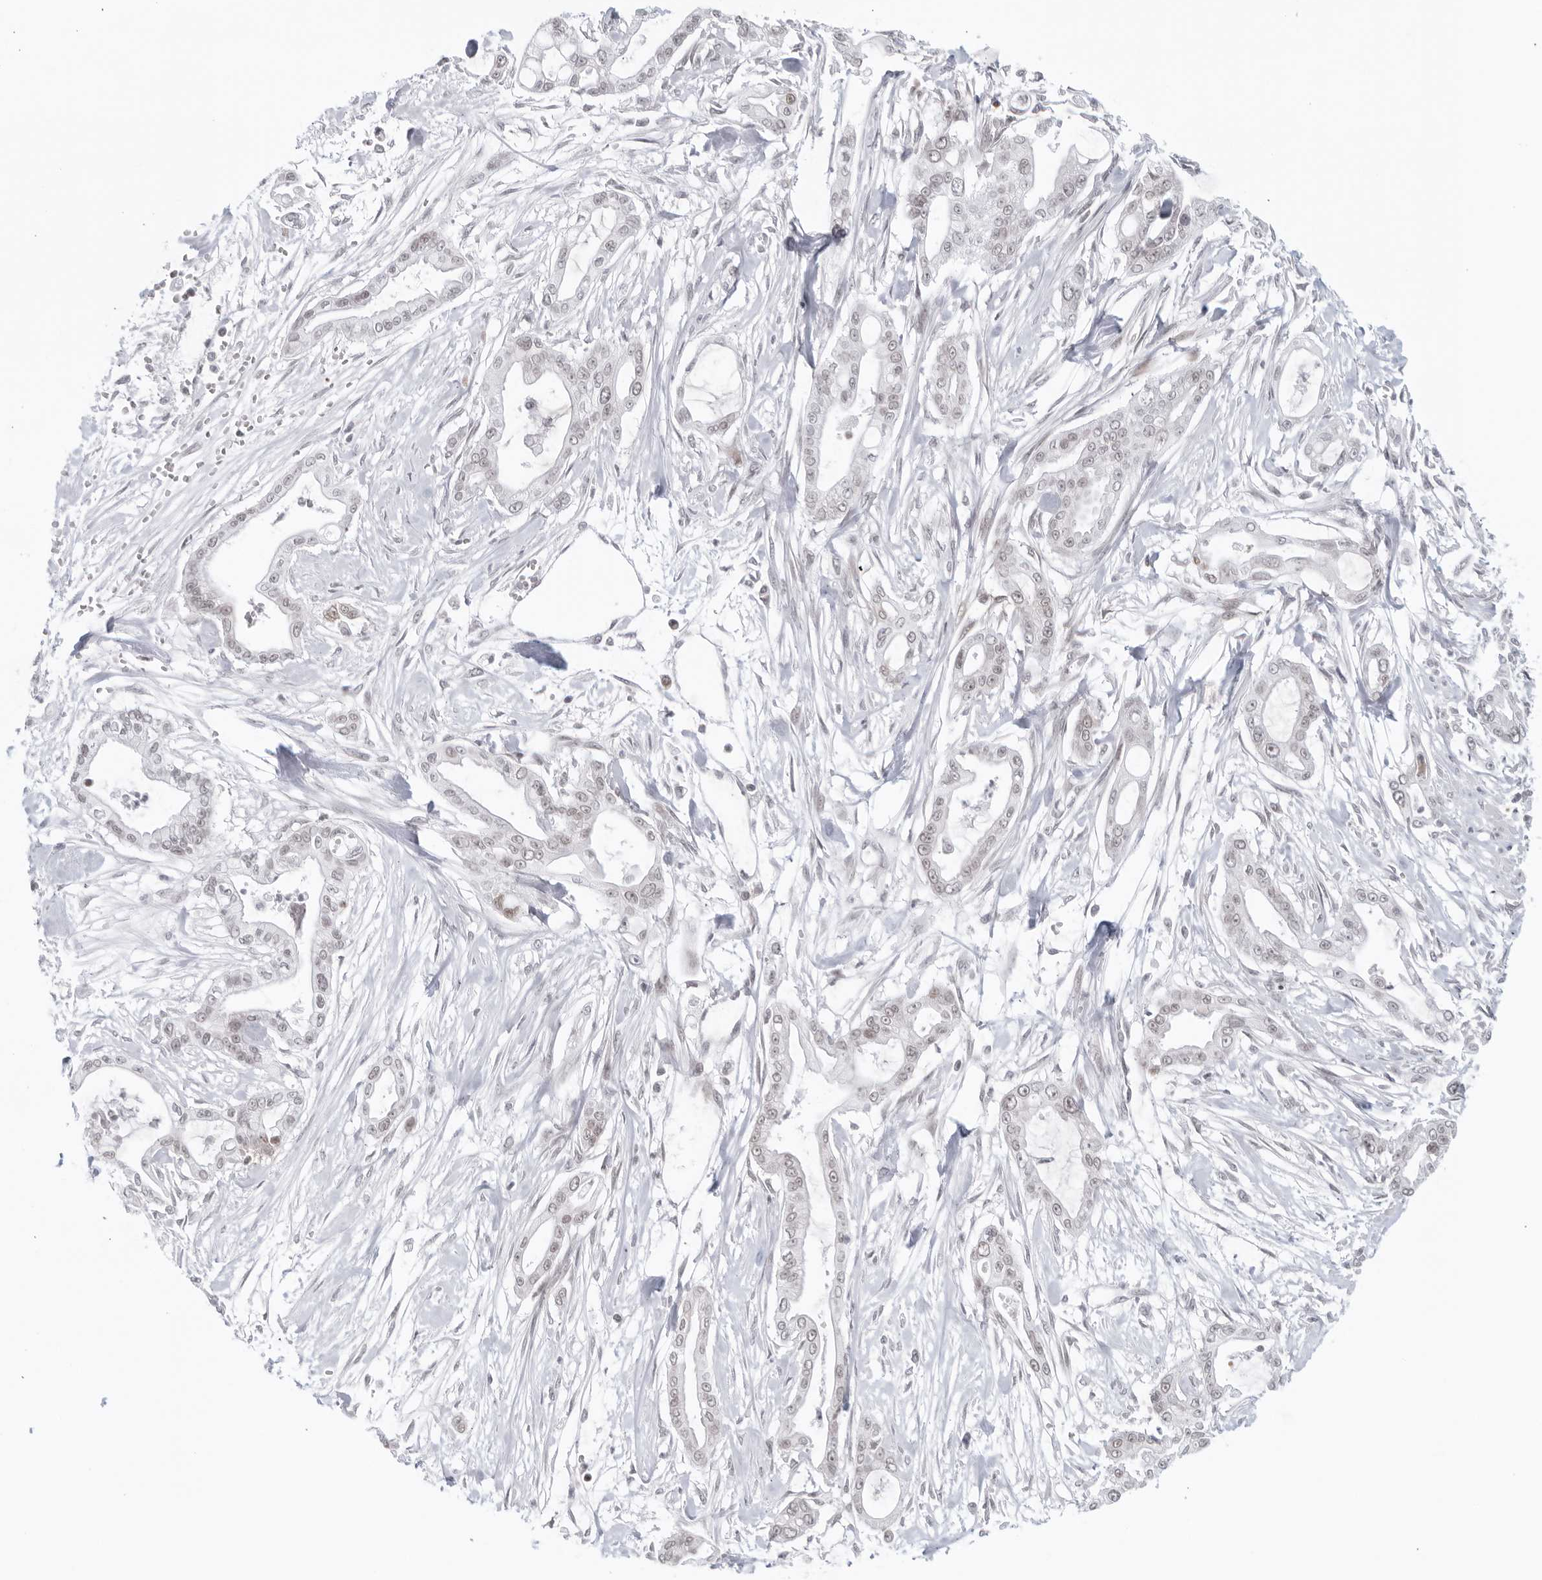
{"staining": {"intensity": "negative", "quantity": "none", "location": "none"}, "tissue": "pancreatic cancer", "cell_type": "Tumor cells", "image_type": "cancer", "snomed": [{"axis": "morphology", "description": "Adenocarcinoma, NOS"}, {"axis": "topography", "description": "Pancreas"}], "caption": "A photomicrograph of human adenocarcinoma (pancreatic) is negative for staining in tumor cells.", "gene": "RAB11FIP3", "patient": {"sex": "male", "age": 68}}